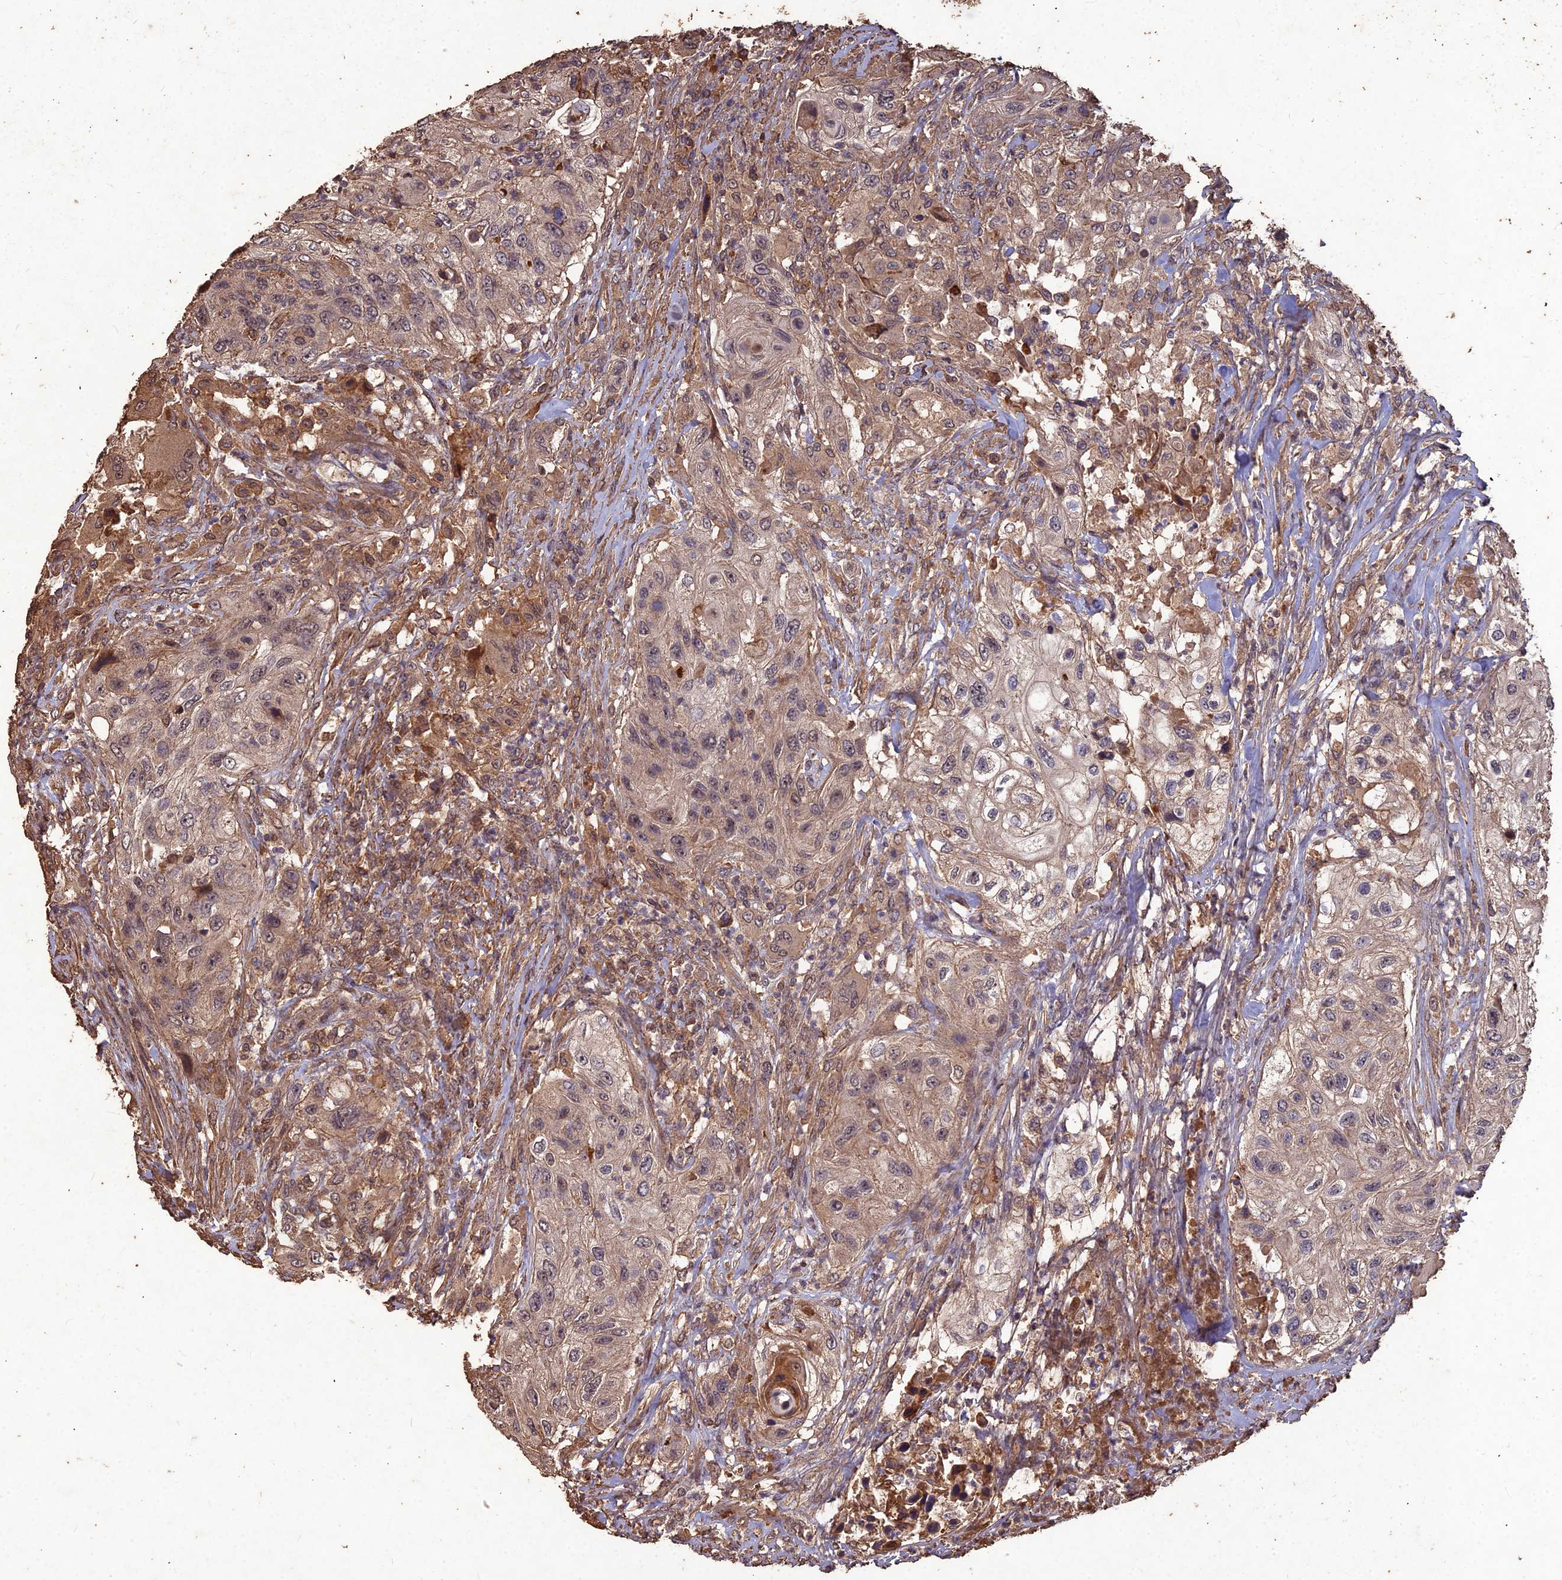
{"staining": {"intensity": "moderate", "quantity": ">75%", "location": "cytoplasmic/membranous"}, "tissue": "urothelial cancer", "cell_type": "Tumor cells", "image_type": "cancer", "snomed": [{"axis": "morphology", "description": "Urothelial carcinoma, High grade"}, {"axis": "topography", "description": "Urinary bladder"}], "caption": "Immunohistochemical staining of urothelial cancer shows medium levels of moderate cytoplasmic/membranous staining in about >75% of tumor cells.", "gene": "SYMPK", "patient": {"sex": "female", "age": 60}}